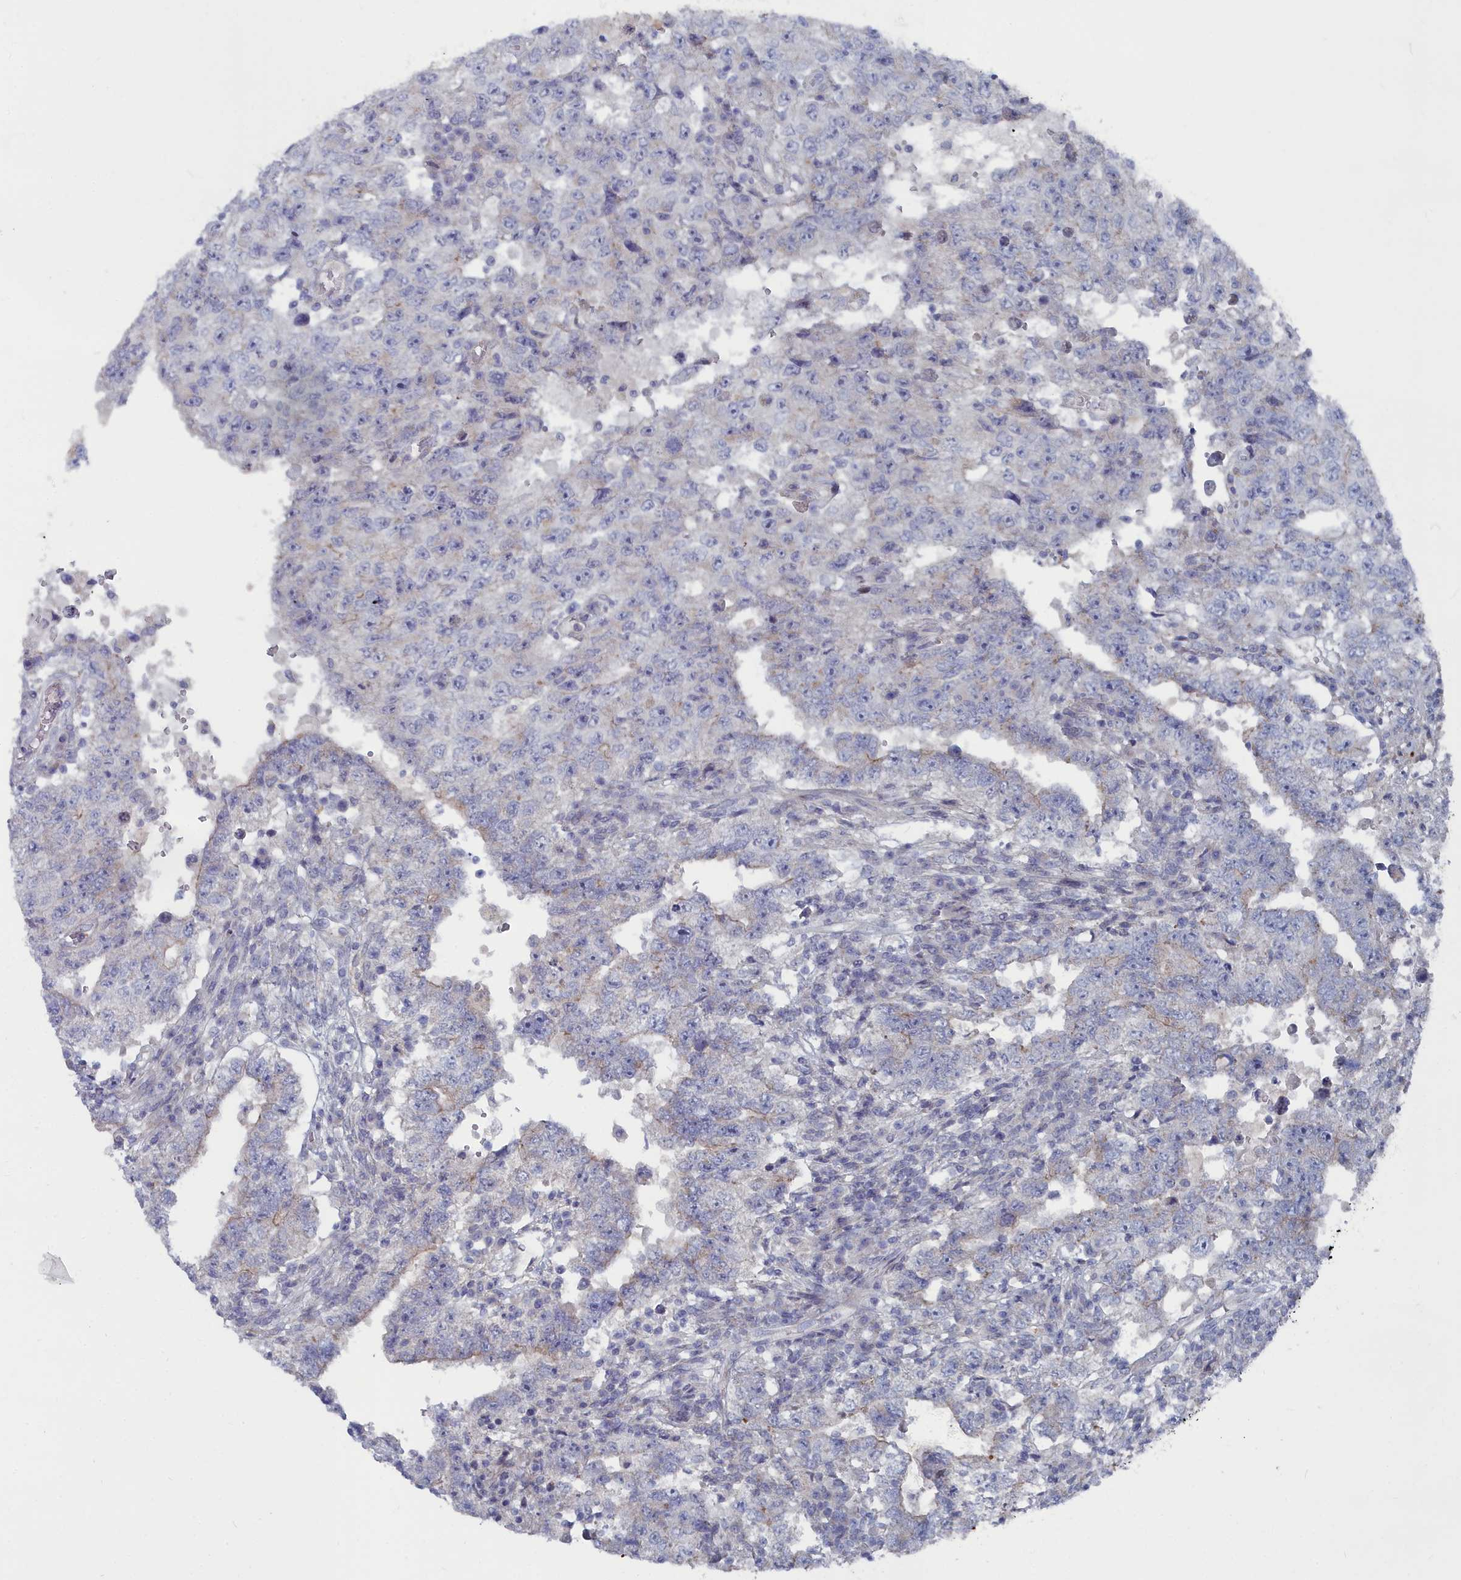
{"staining": {"intensity": "negative", "quantity": "none", "location": "none"}, "tissue": "testis cancer", "cell_type": "Tumor cells", "image_type": "cancer", "snomed": [{"axis": "morphology", "description": "Carcinoma, Embryonal, NOS"}, {"axis": "topography", "description": "Testis"}], "caption": "A micrograph of human embryonal carcinoma (testis) is negative for staining in tumor cells.", "gene": "SHISAL2A", "patient": {"sex": "male", "age": 26}}